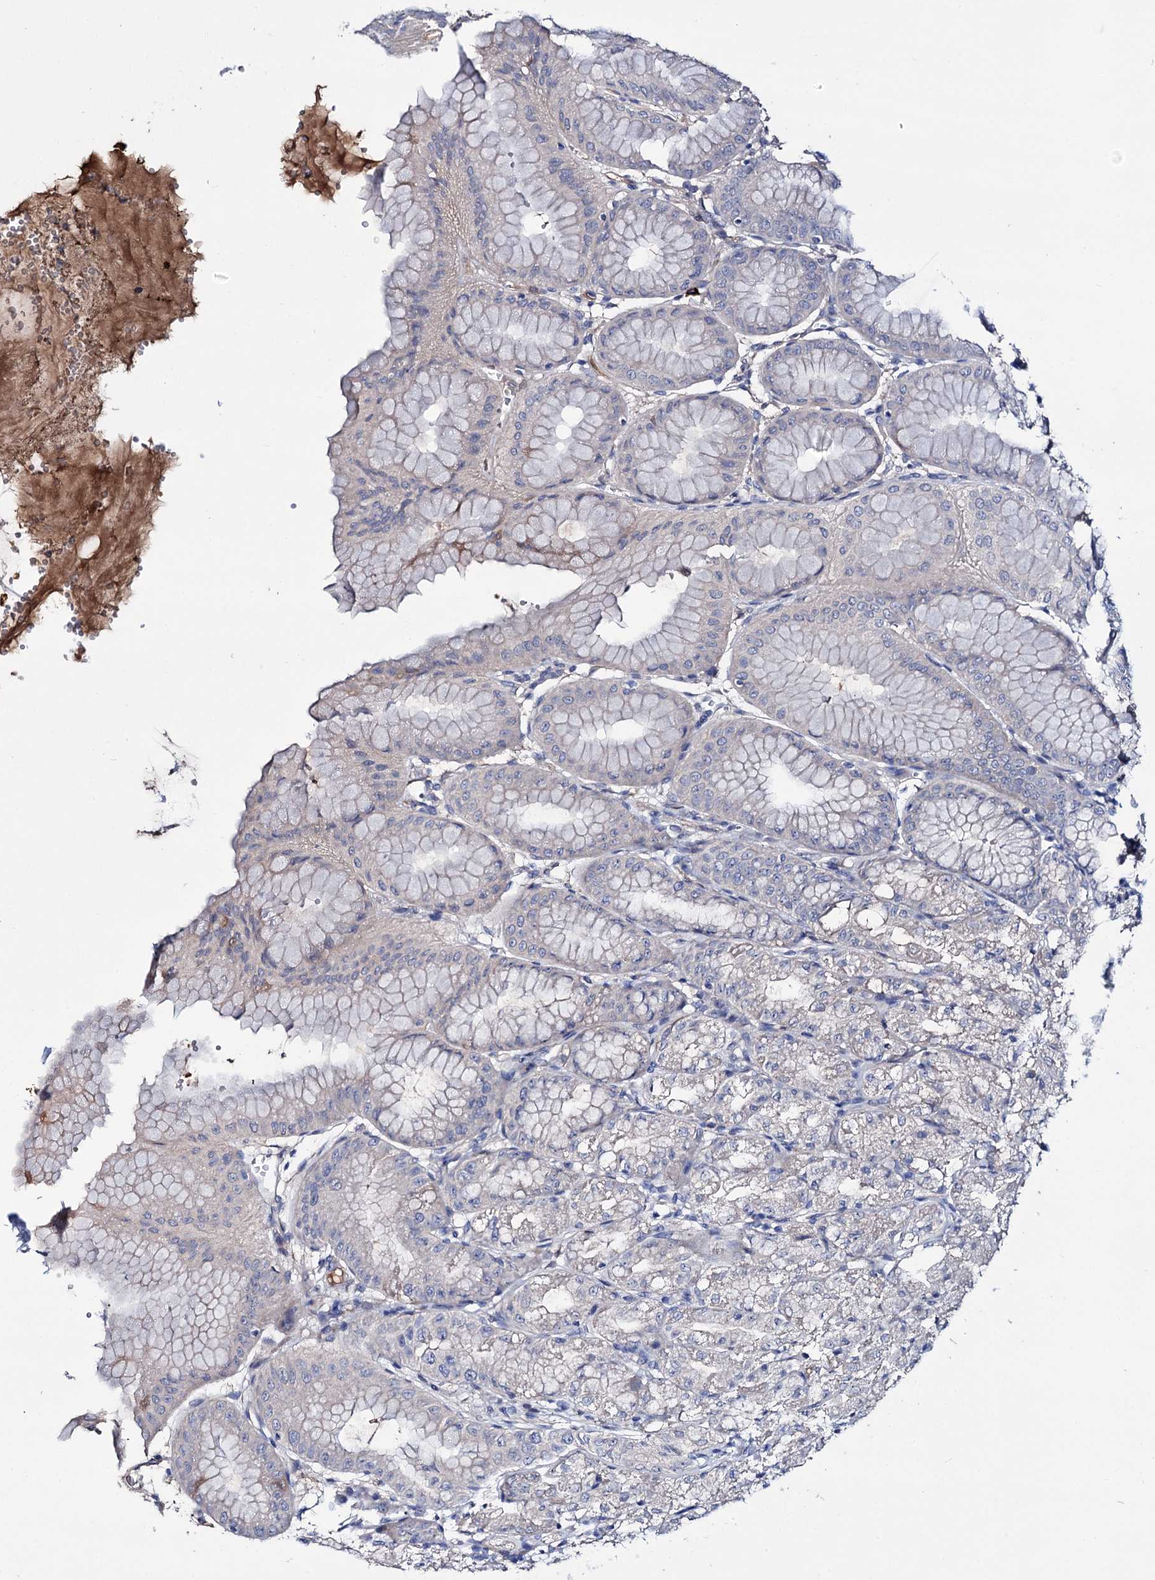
{"staining": {"intensity": "weak", "quantity": "<25%", "location": "cytoplasmic/membranous"}, "tissue": "stomach", "cell_type": "Glandular cells", "image_type": "normal", "snomed": [{"axis": "morphology", "description": "Normal tissue, NOS"}, {"axis": "topography", "description": "Stomach, lower"}], "caption": "A histopathology image of stomach stained for a protein demonstrates no brown staining in glandular cells. (Stains: DAB (3,3'-diaminobenzidine) immunohistochemistry (IHC) with hematoxylin counter stain, Microscopy: brightfield microscopy at high magnification).", "gene": "PPP1R32", "patient": {"sex": "male", "age": 71}}